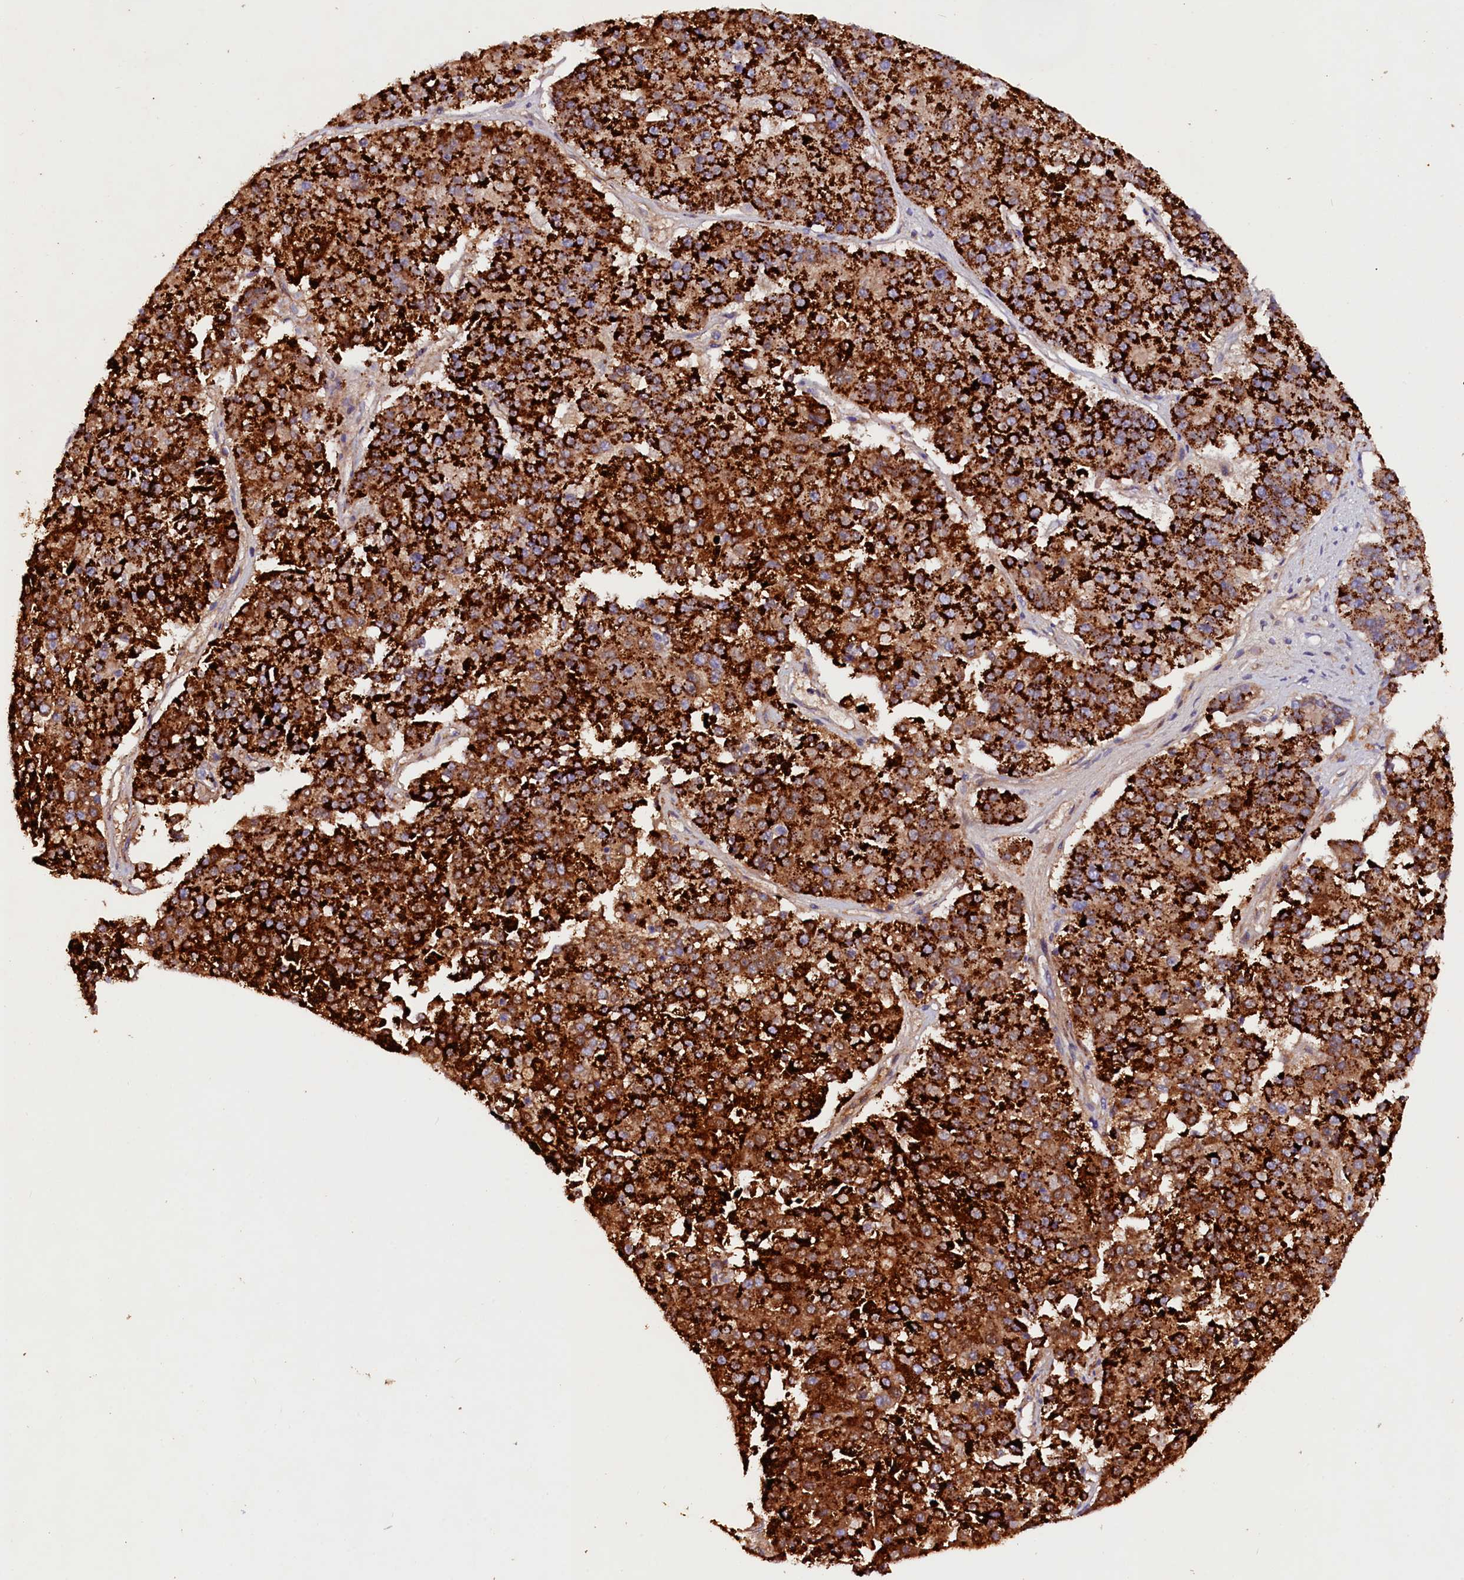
{"staining": {"intensity": "strong", "quantity": ">75%", "location": "cytoplasmic/membranous"}, "tissue": "pancreatic cancer", "cell_type": "Tumor cells", "image_type": "cancer", "snomed": [{"axis": "morphology", "description": "Adenocarcinoma, NOS"}, {"axis": "topography", "description": "Pancreas"}], "caption": "Strong cytoplasmic/membranous protein positivity is identified in about >75% of tumor cells in pancreatic adenocarcinoma. The protein is stained brown, and the nuclei are stained in blue (DAB (3,3'-diaminobenzidine) IHC with brightfield microscopy, high magnification).", "gene": "VPS36", "patient": {"sex": "male", "age": 50}}